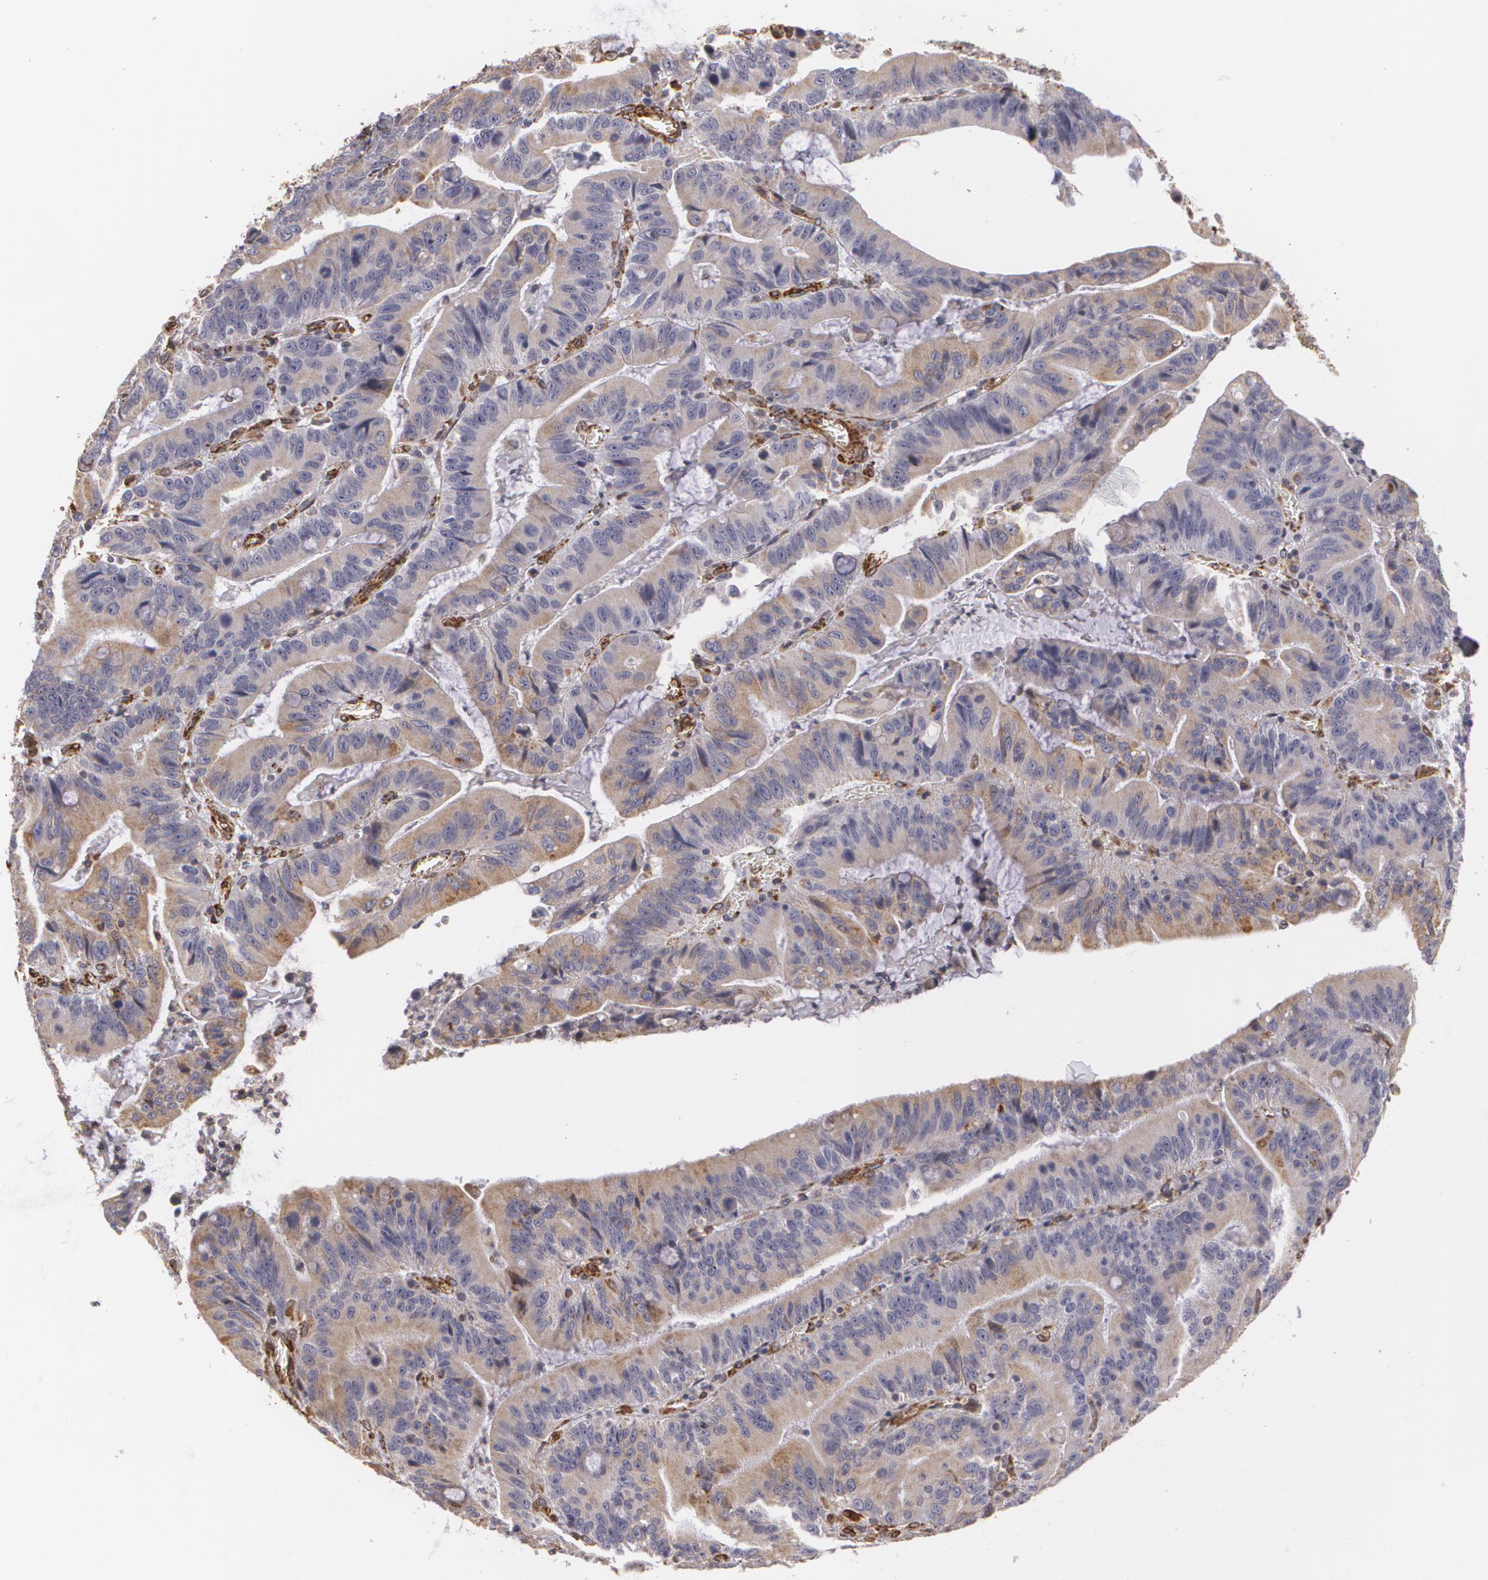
{"staining": {"intensity": "weak", "quantity": ">75%", "location": "cytoplasmic/membranous"}, "tissue": "stomach cancer", "cell_type": "Tumor cells", "image_type": "cancer", "snomed": [{"axis": "morphology", "description": "Adenocarcinoma, NOS"}, {"axis": "topography", "description": "Stomach, upper"}], "caption": "Protein expression by immunohistochemistry (IHC) displays weak cytoplasmic/membranous staining in about >75% of tumor cells in stomach cancer (adenocarcinoma).", "gene": "CYB5R3", "patient": {"sex": "male", "age": 63}}